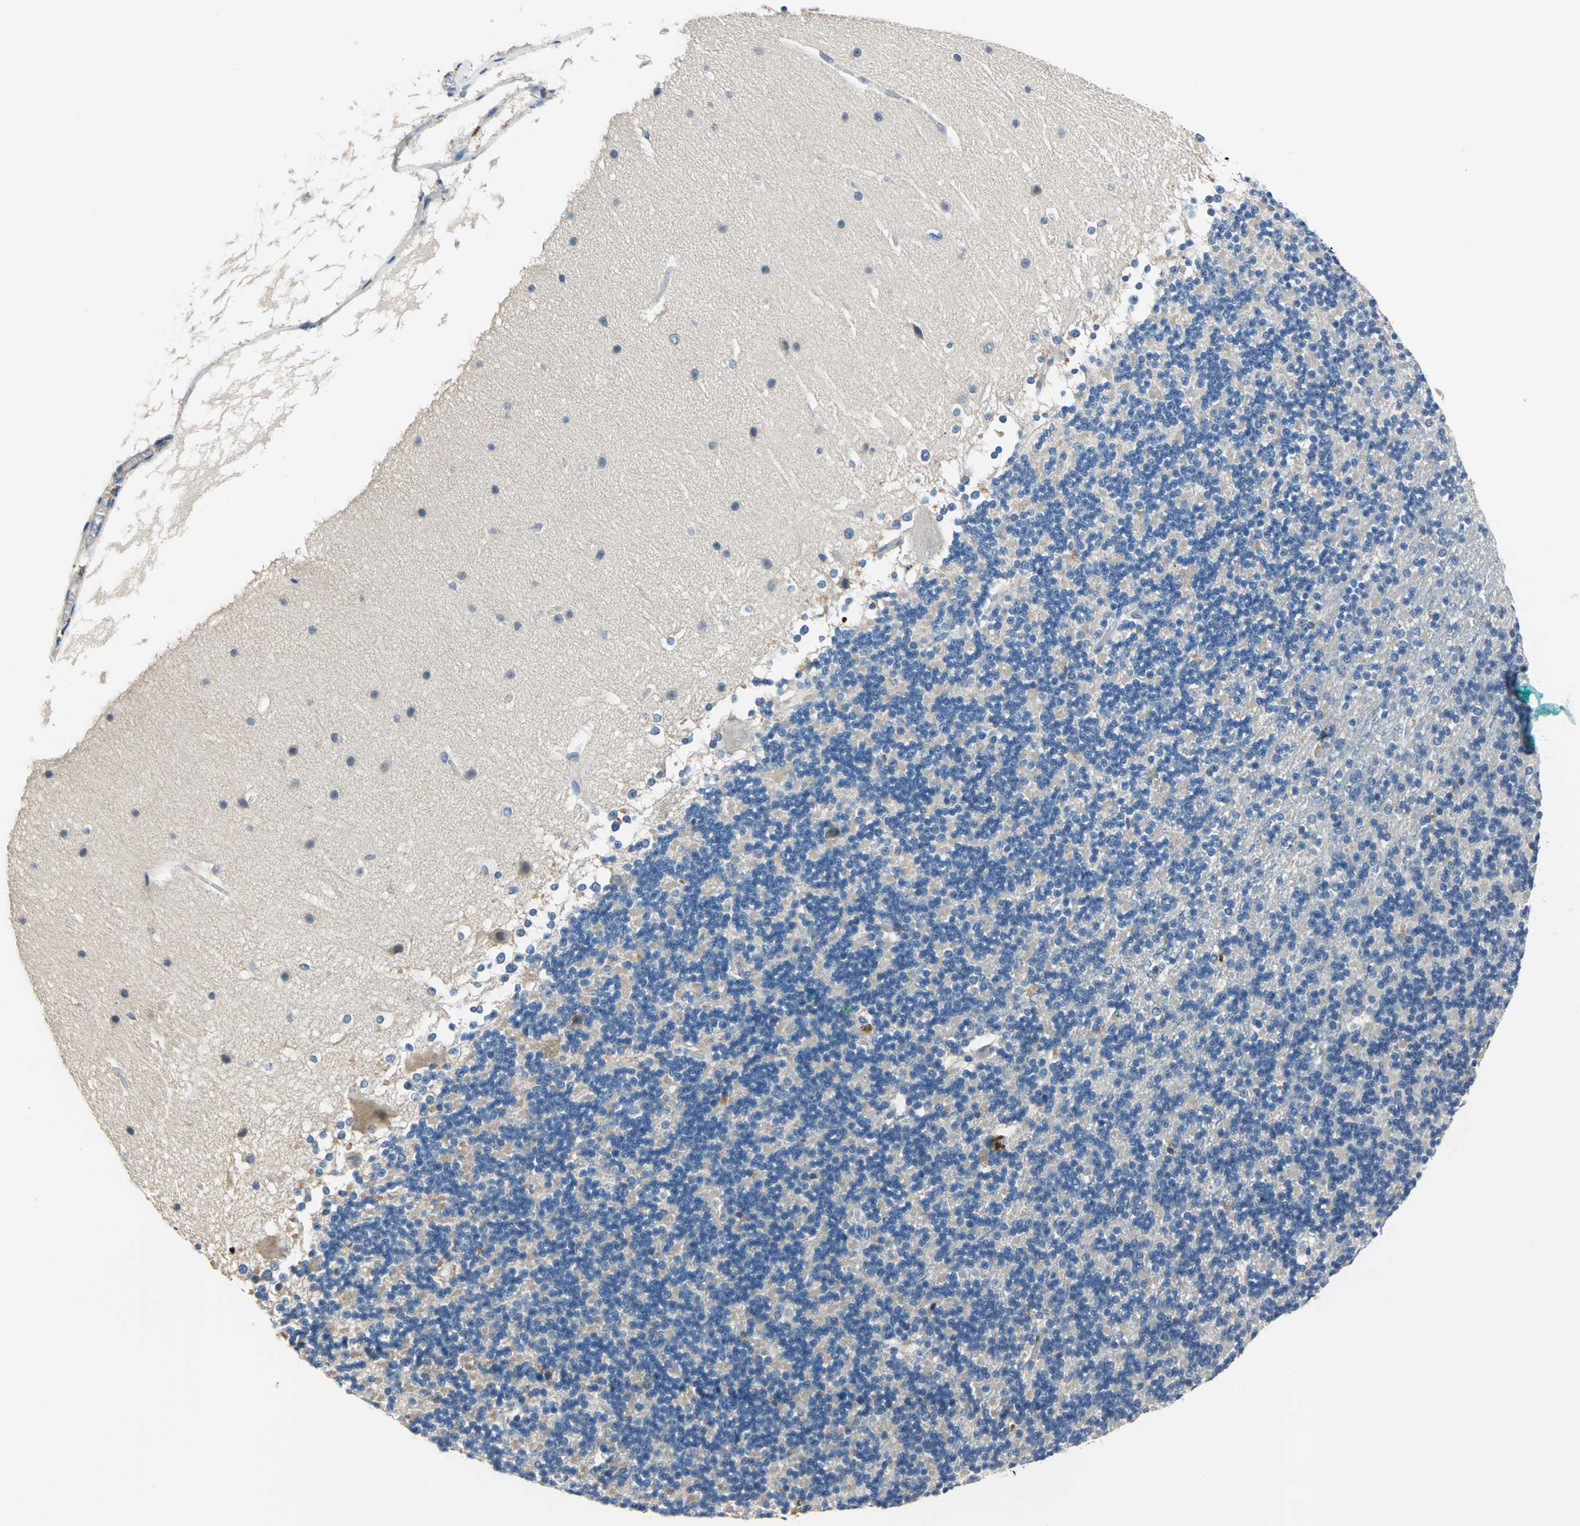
{"staining": {"intensity": "negative", "quantity": "none", "location": "none"}, "tissue": "cerebellum", "cell_type": "Cells in granular layer", "image_type": "normal", "snomed": [{"axis": "morphology", "description": "Normal tissue, NOS"}, {"axis": "topography", "description": "Cerebellum"}], "caption": "Image shows no protein staining in cells in granular layer of normal cerebellum. (Stains: DAB immunohistochemistry with hematoxylin counter stain, Microscopy: brightfield microscopy at high magnification).", "gene": "DDX3X", "patient": {"sex": "female", "age": 19}}